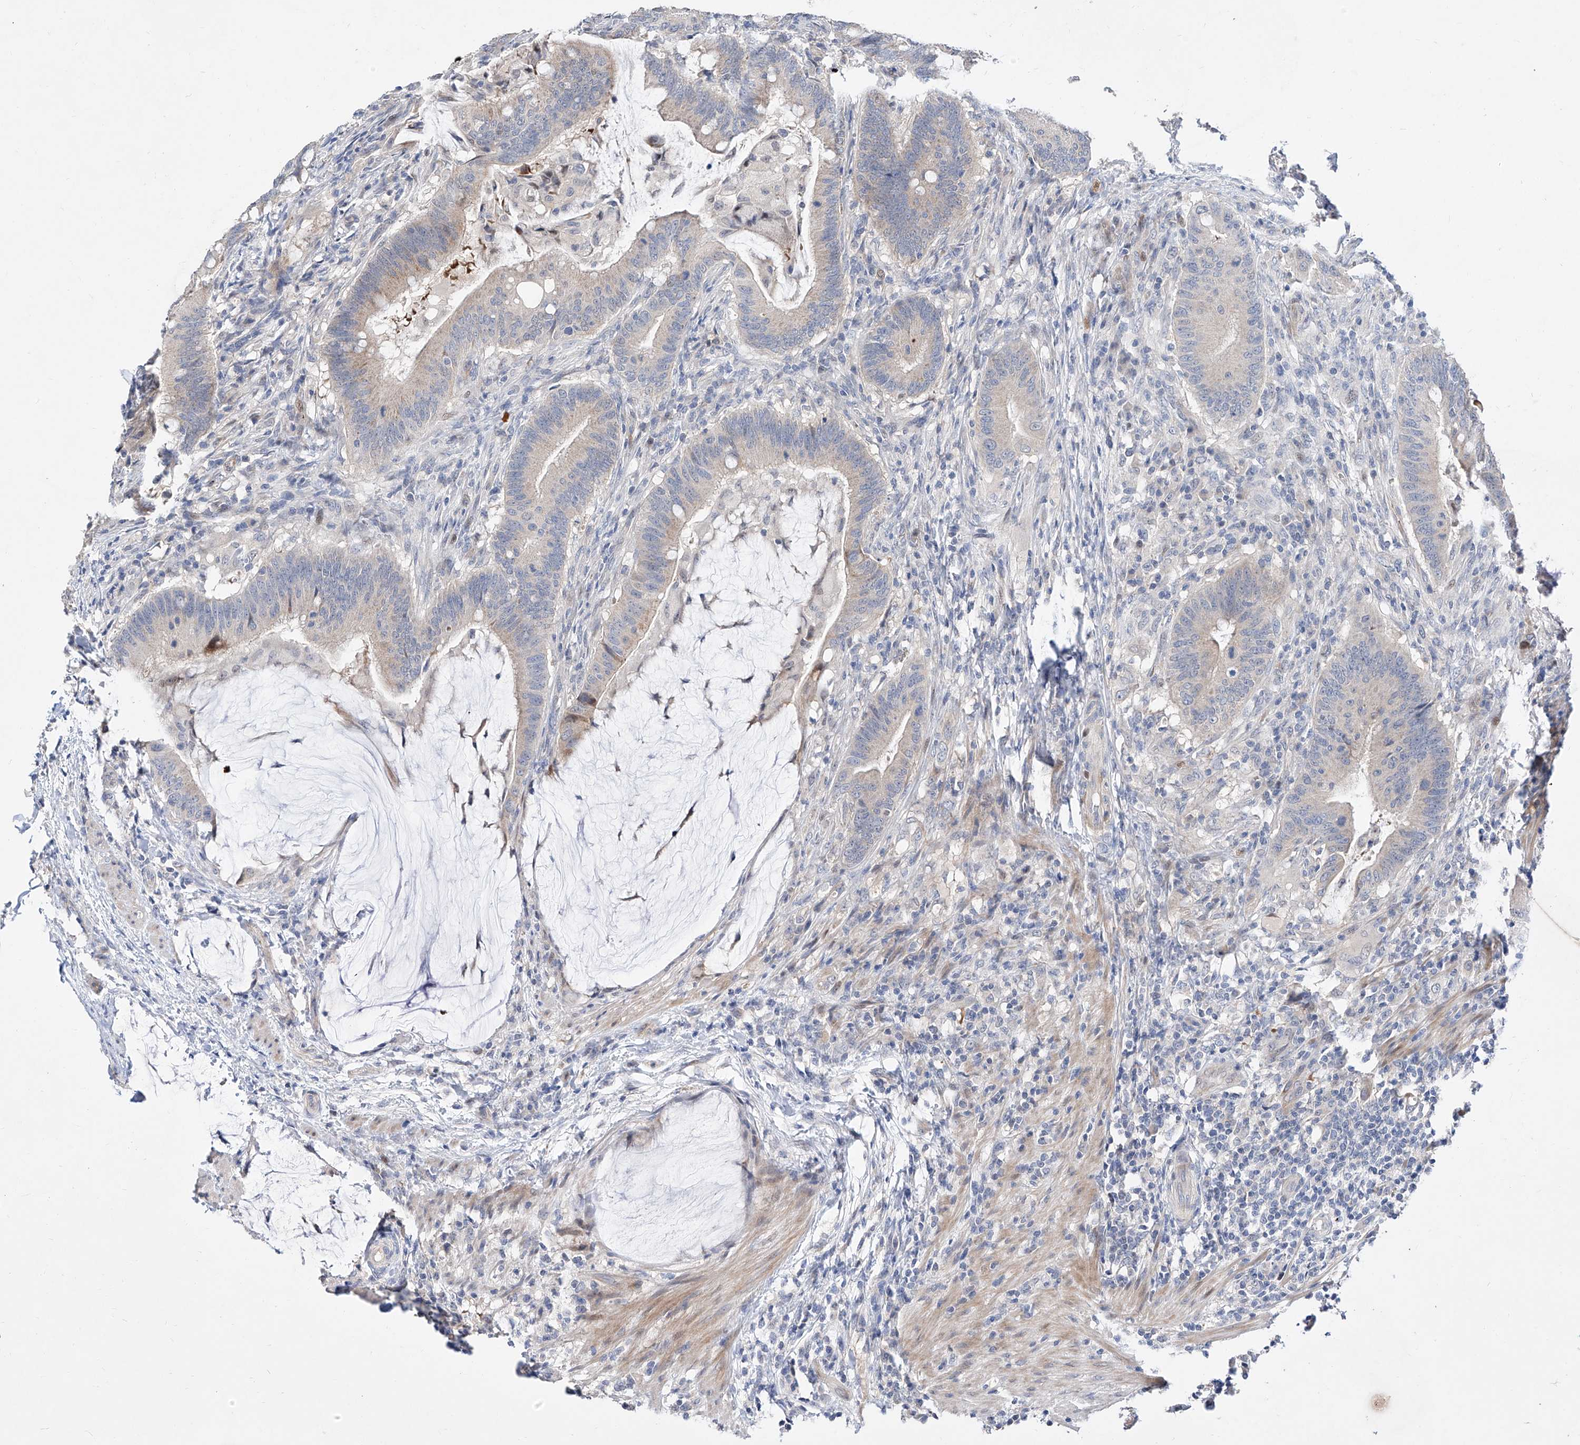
{"staining": {"intensity": "negative", "quantity": "none", "location": "none"}, "tissue": "colorectal cancer", "cell_type": "Tumor cells", "image_type": "cancer", "snomed": [{"axis": "morphology", "description": "Adenocarcinoma, NOS"}, {"axis": "topography", "description": "Colon"}], "caption": "The immunohistochemistry (IHC) image has no significant positivity in tumor cells of colorectal cancer (adenocarcinoma) tissue. (IHC, brightfield microscopy, high magnification).", "gene": "FUCA2", "patient": {"sex": "female", "age": 66}}